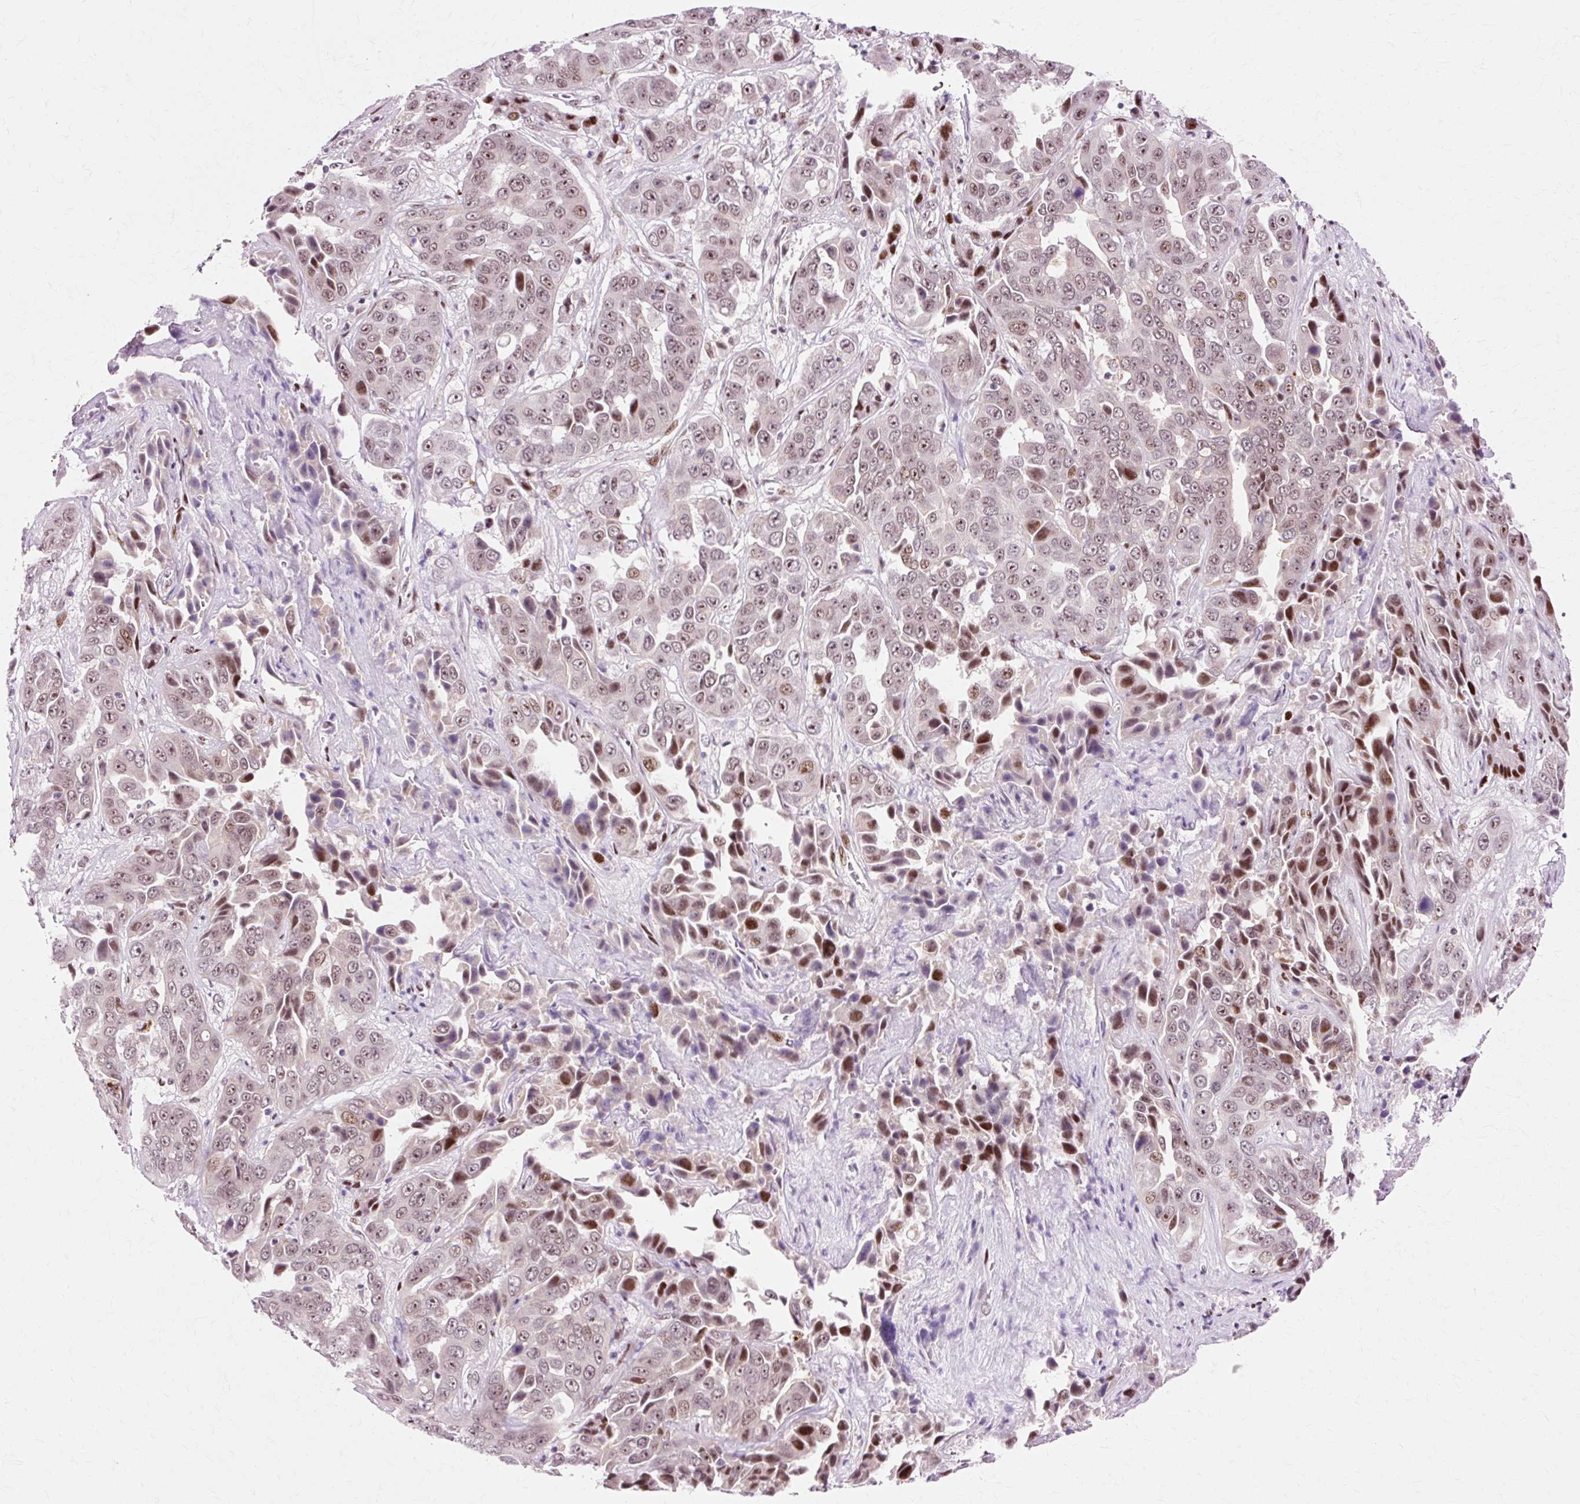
{"staining": {"intensity": "moderate", "quantity": "25%-75%", "location": "nuclear"}, "tissue": "liver cancer", "cell_type": "Tumor cells", "image_type": "cancer", "snomed": [{"axis": "morphology", "description": "Cholangiocarcinoma"}, {"axis": "topography", "description": "Liver"}], "caption": "IHC histopathology image of neoplastic tissue: liver cancer stained using immunohistochemistry demonstrates medium levels of moderate protein expression localized specifically in the nuclear of tumor cells, appearing as a nuclear brown color.", "gene": "MACROD2", "patient": {"sex": "female", "age": 52}}